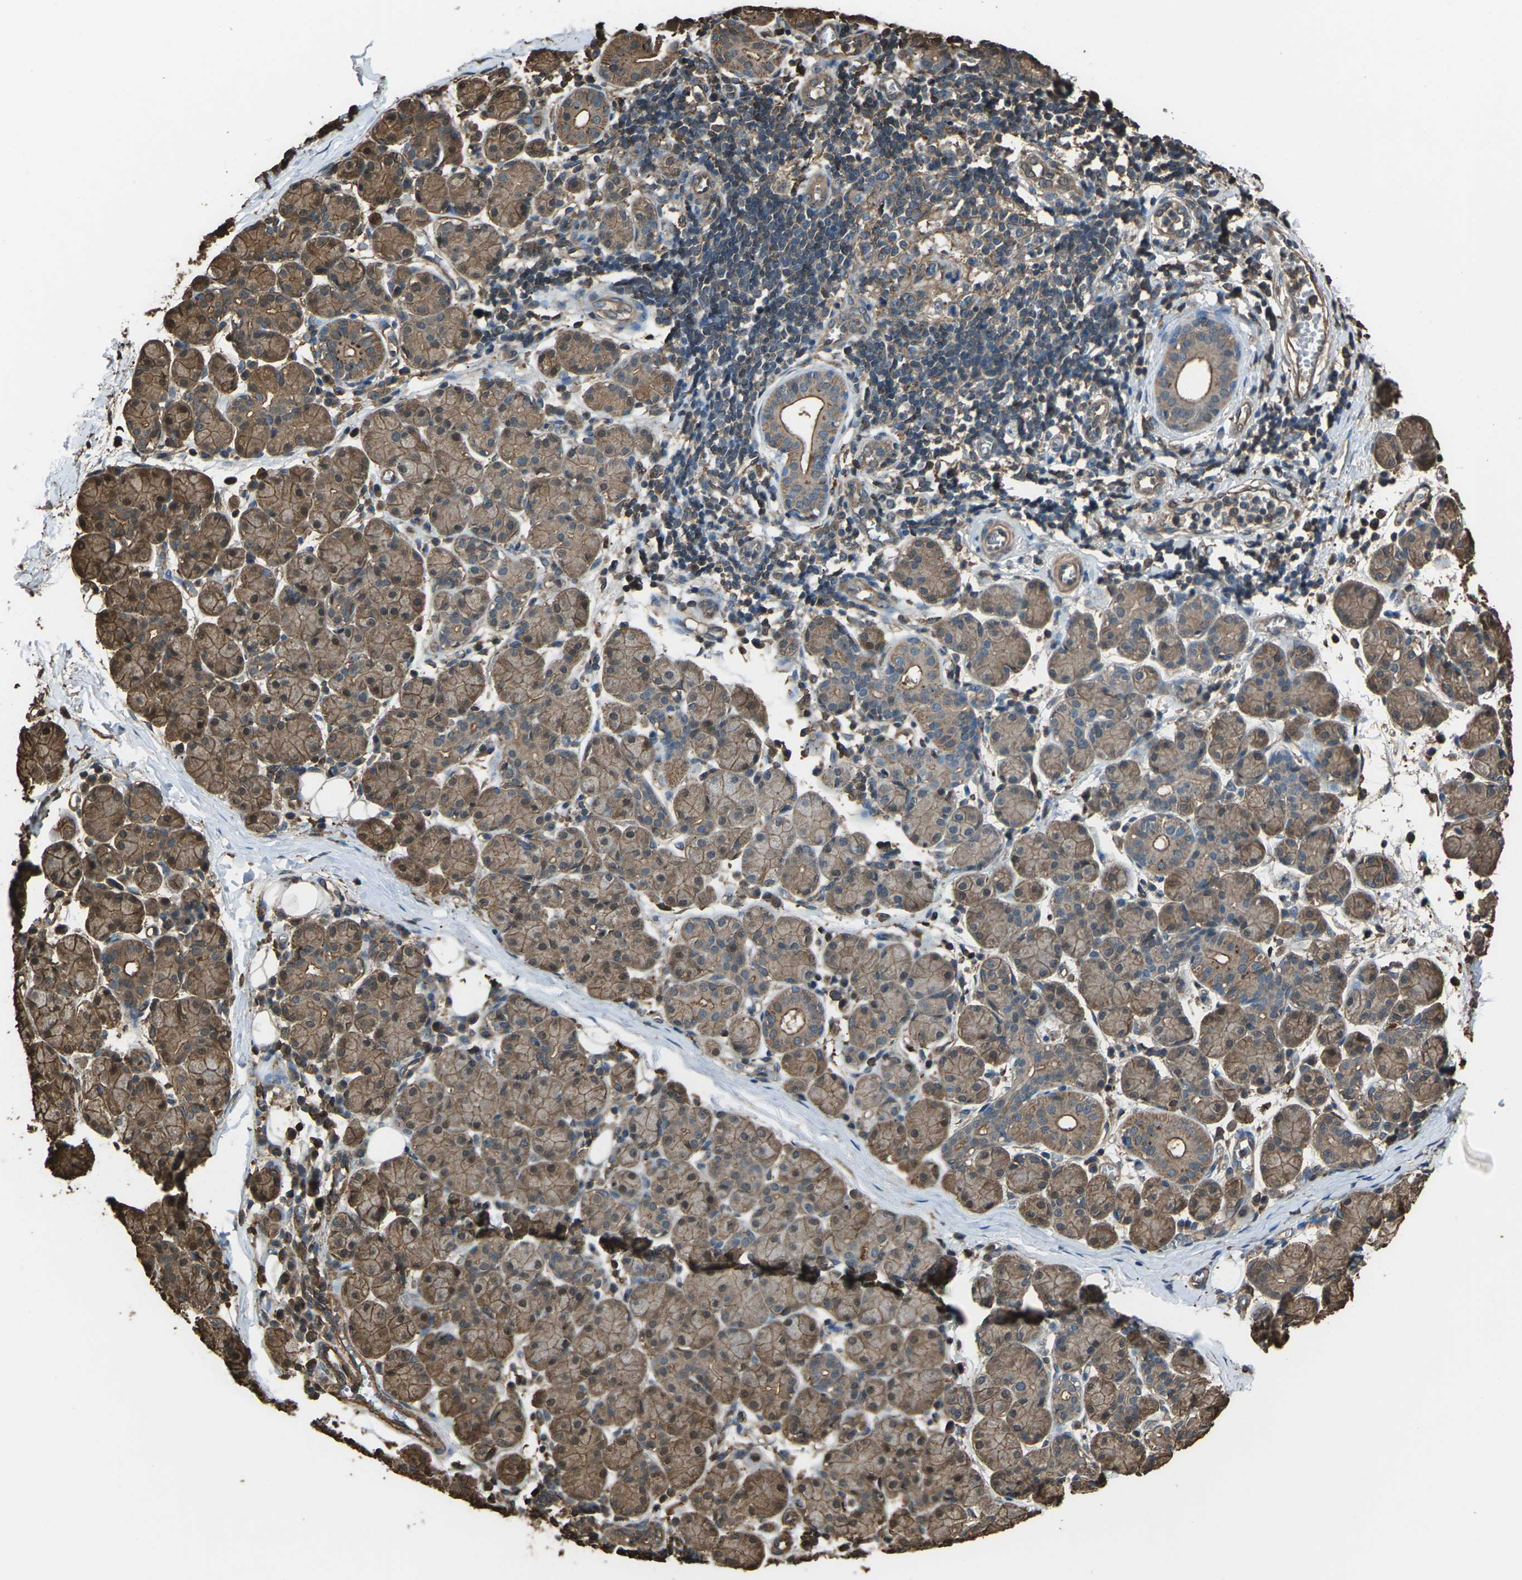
{"staining": {"intensity": "moderate", "quantity": ">75%", "location": "cytoplasmic/membranous,nuclear"}, "tissue": "salivary gland", "cell_type": "Glandular cells", "image_type": "normal", "snomed": [{"axis": "morphology", "description": "Normal tissue, NOS"}, {"axis": "morphology", "description": "Inflammation, NOS"}, {"axis": "topography", "description": "Lymph node"}, {"axis": "topography", "description": "Salivary gland"}], "caption": "There is medium levels of moderate cytoplasmic/membranous,nuclear staining in glandular cells of benign salivary gland, as demonstrated by immunohistochemical staining (brown color).", "gene": "DHPS", "patient": {"sex": "male", "age": 3}}